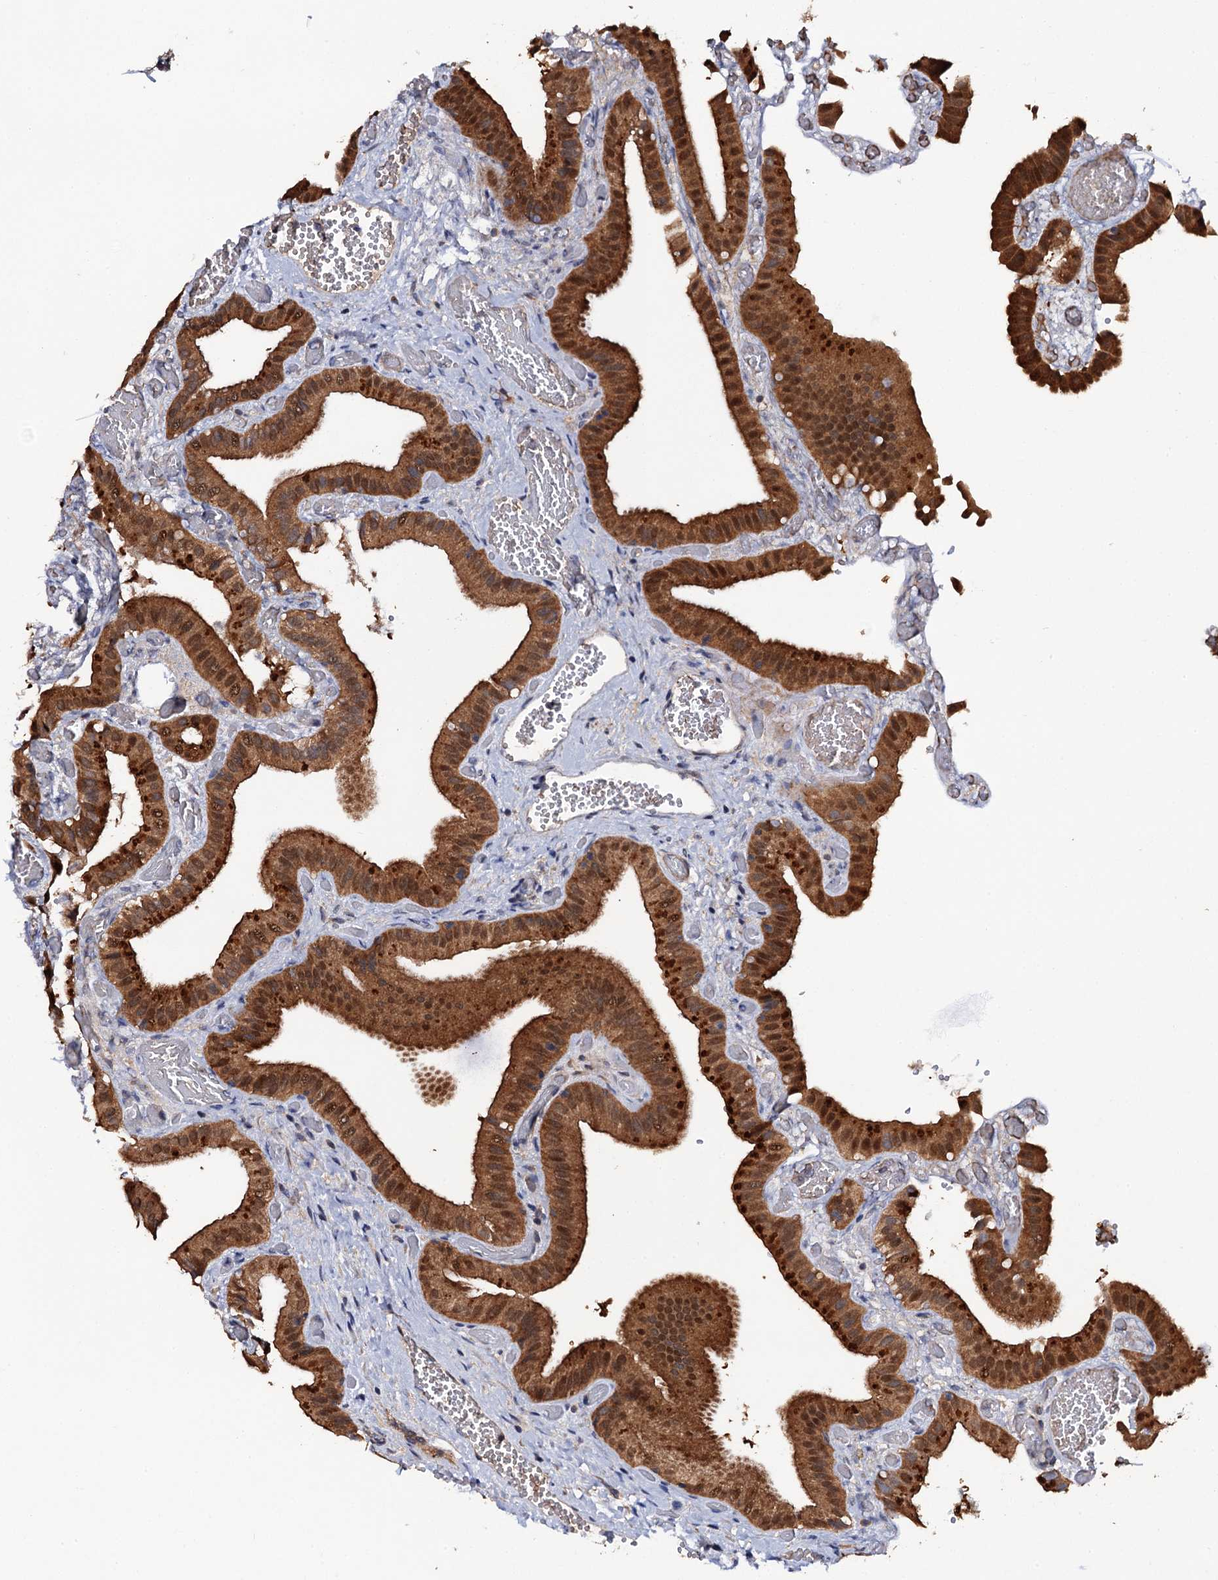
{"staining": {"intensity": "strong", "quantity": ">75%", "location": "cytoplasmic/membranous,nuclear"}, "tissue": "gallbladder", "cell_type": "Glandular cells", "image_type": "normal", "snomed": [{"axis": "morphology", "description": "Normal tissue, NOS"}, {"axis": "topography", "description": "Gallbladder"}], "caption": "A histopathology image showing strong cytoplasmic/membranous,nuclear expression in about >75% of glandular cells in unremarkable gallbladder, as visualized by brown immunohistochemical staining.", "gene": "MIER2", "patient": {"sex": "female", "age": 64}}